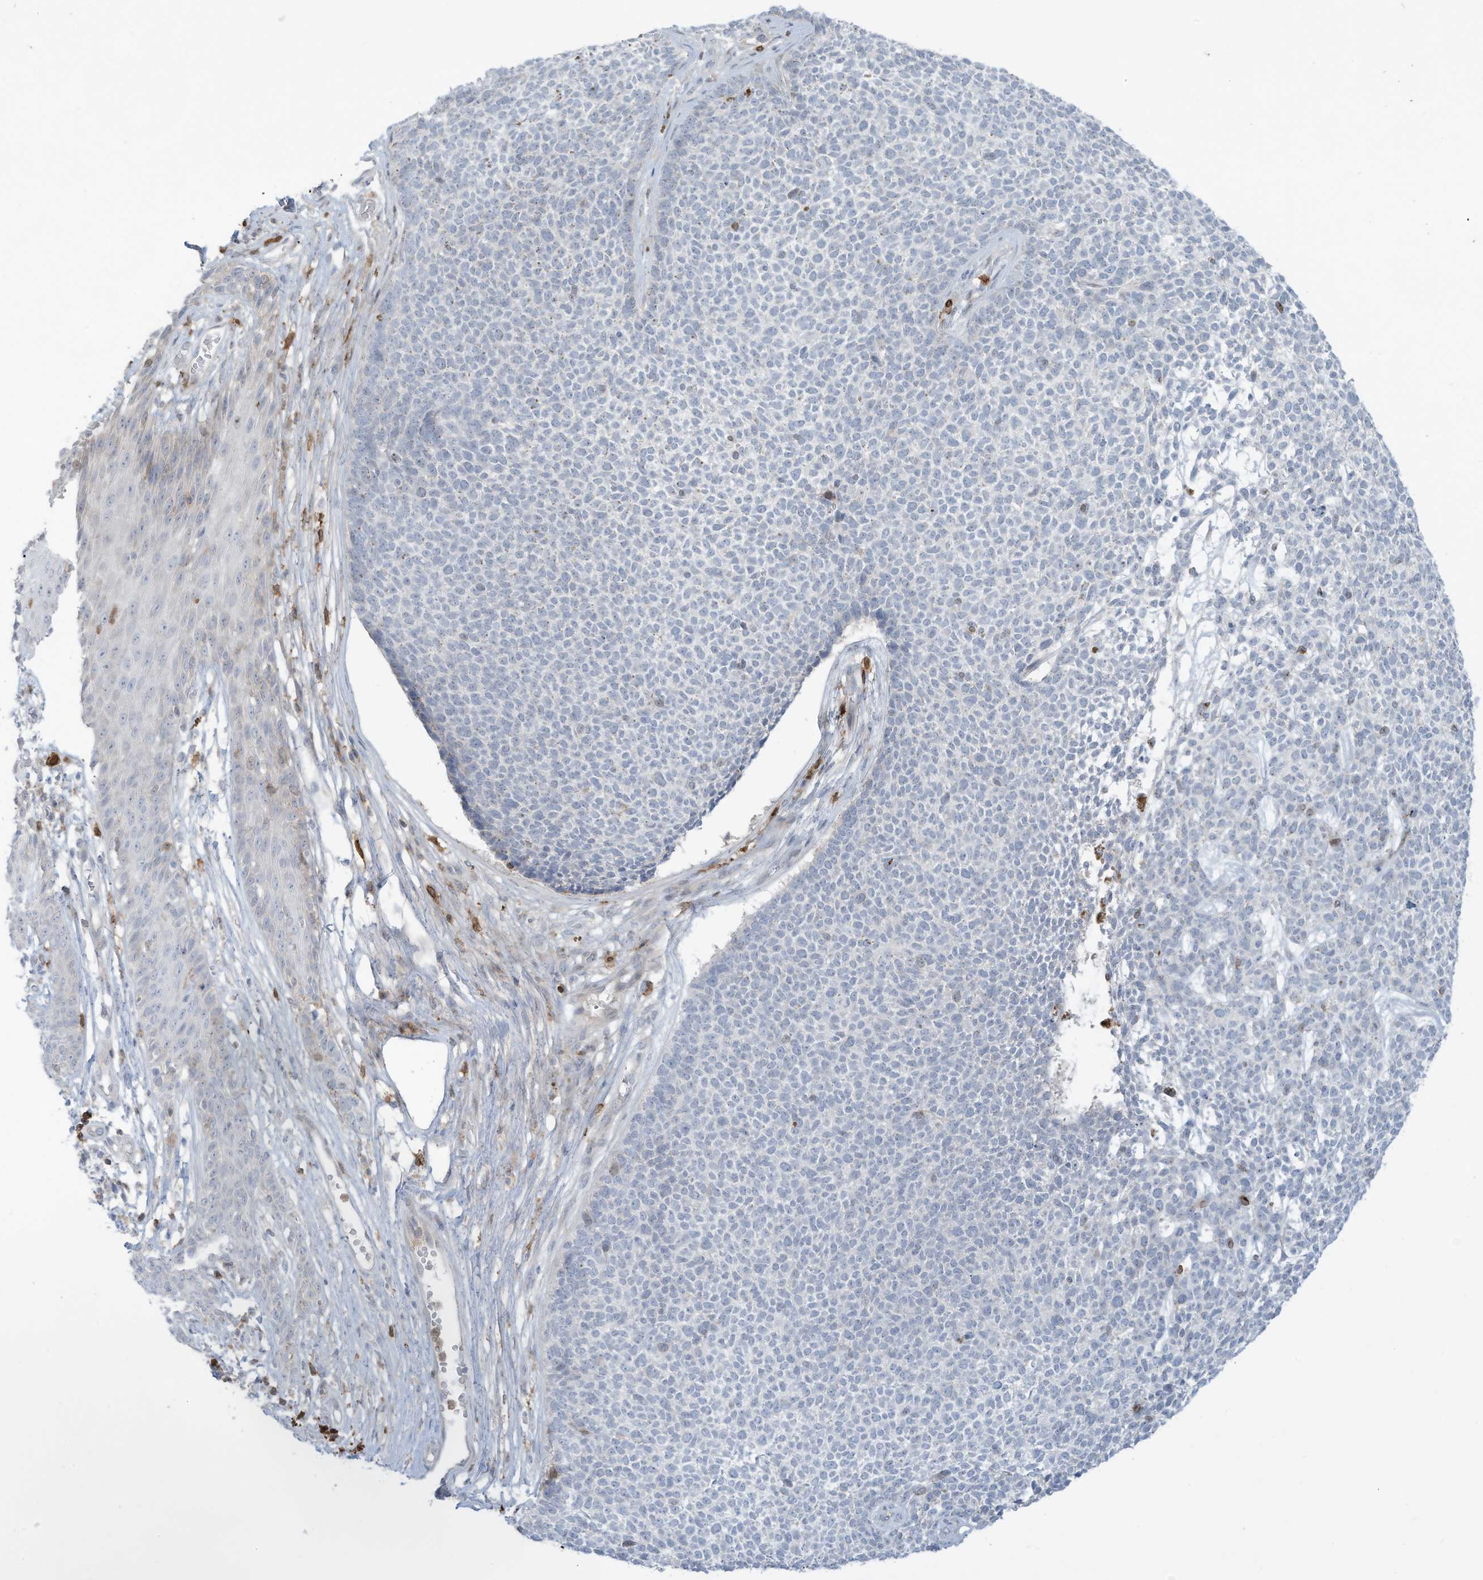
{"staining": {"intensity": "negative", "quantity": "none", "location": "none"}, "tissue": "skin cancer", "cell_type": "Tumor cells", "image_type": "cancer", "snomed": [{"axis": "morphology", "description": "Basal cell carcinoma"}, {"axis": "topography", "description": "Skin"}], "caption": "Immunohistochemistry of human skin cancer shows no positivity in tumor cells.", "gene": "NOTO", "patient": {"sex": "female", "age": 84}}